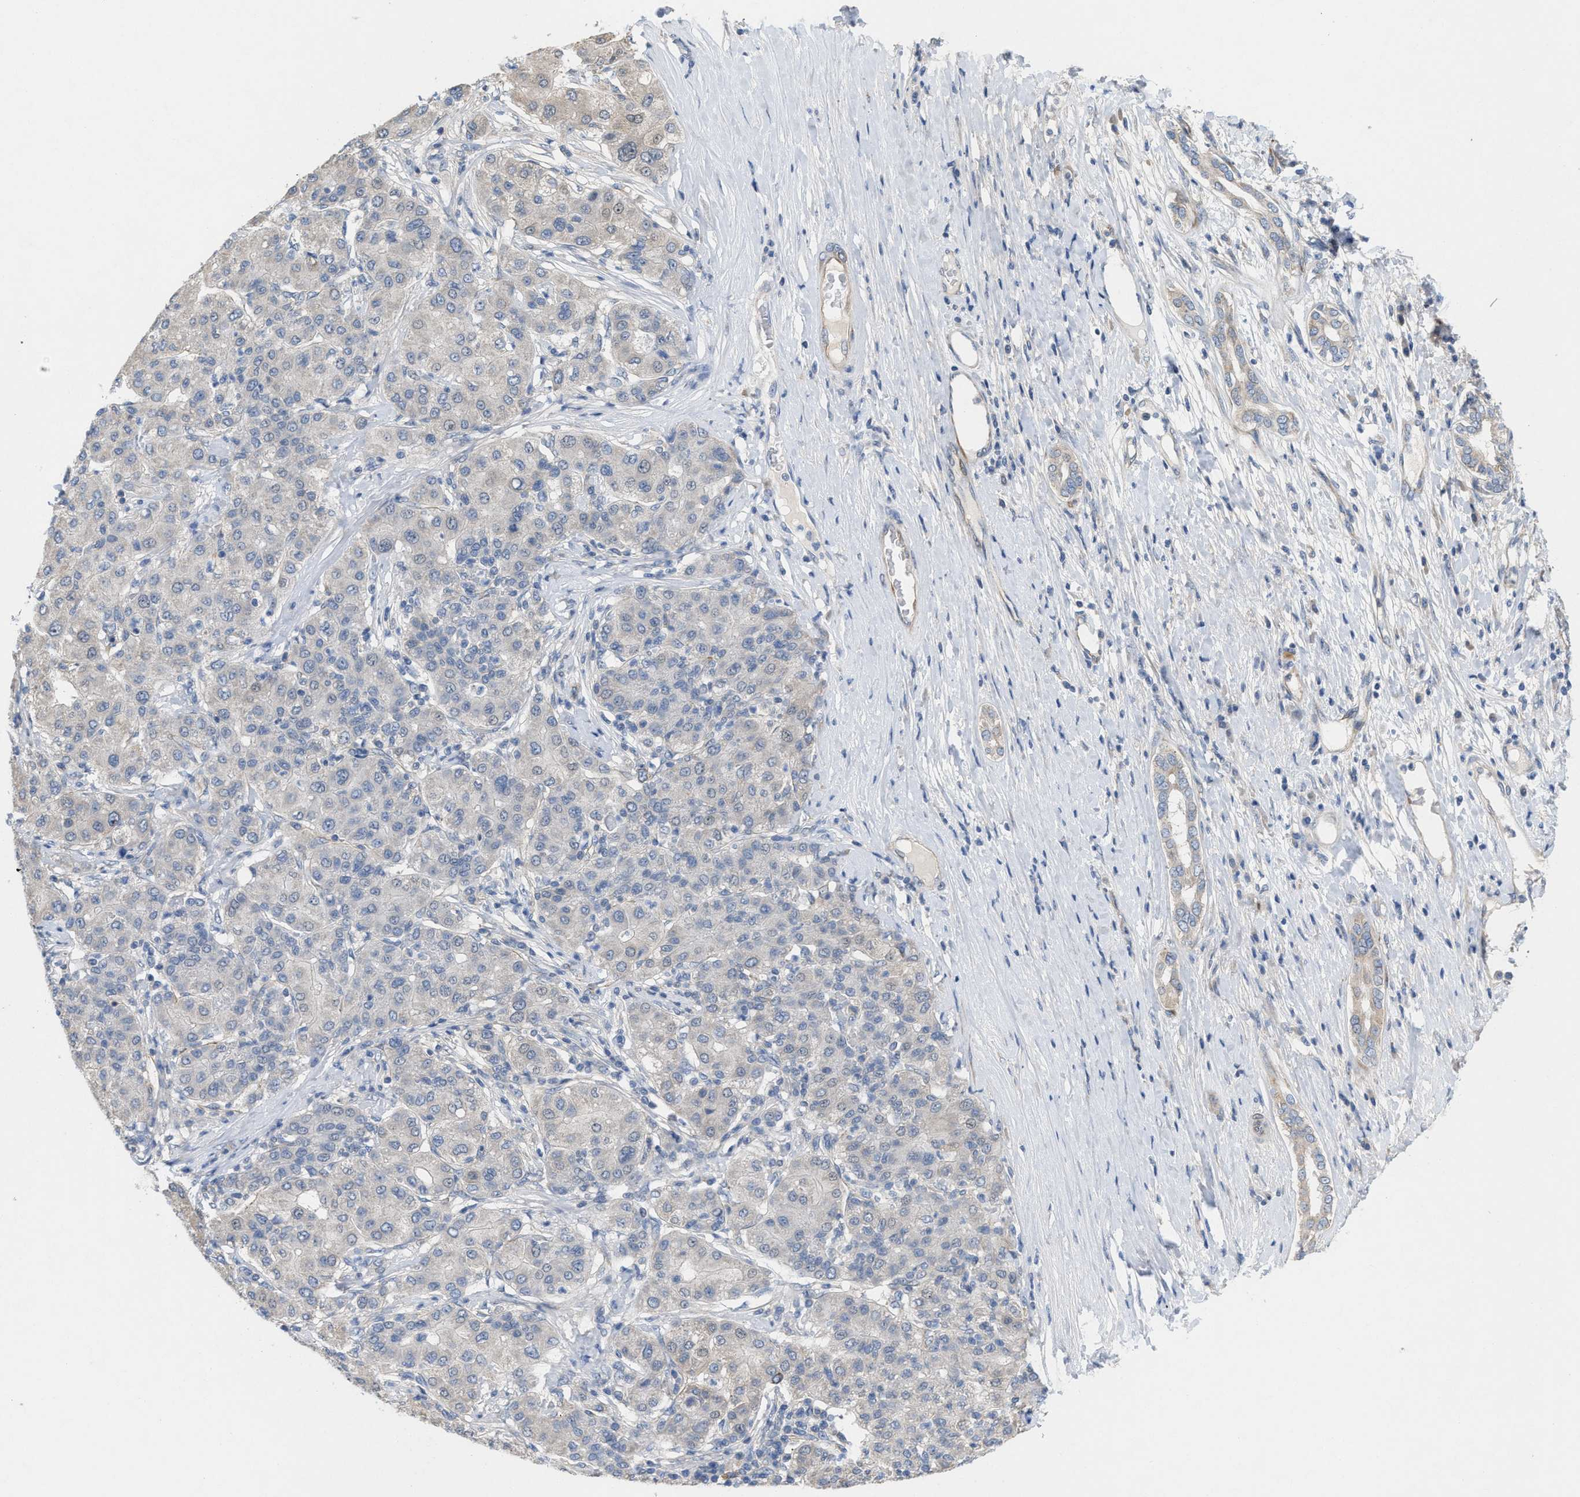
{"staining": {"intensity": "negative", "quantity": "none", "location": "none"}, "tissue": "liver cancer", "cell_type": "Tumor cells", "image_type": "cancer", "snomed": [{"axis": "morphology", "description": "Carcinoma, Hepatocellular, NOS"}, {"axis": "topography", "description": "Liver"}], "caption": "Tumor cells show no significant protein expression in hepatocellular carcinoma (liver). Nuclei are stained in blue.", "gene": "UBAP2", "patient": {"sex": "male", "age": 65}}